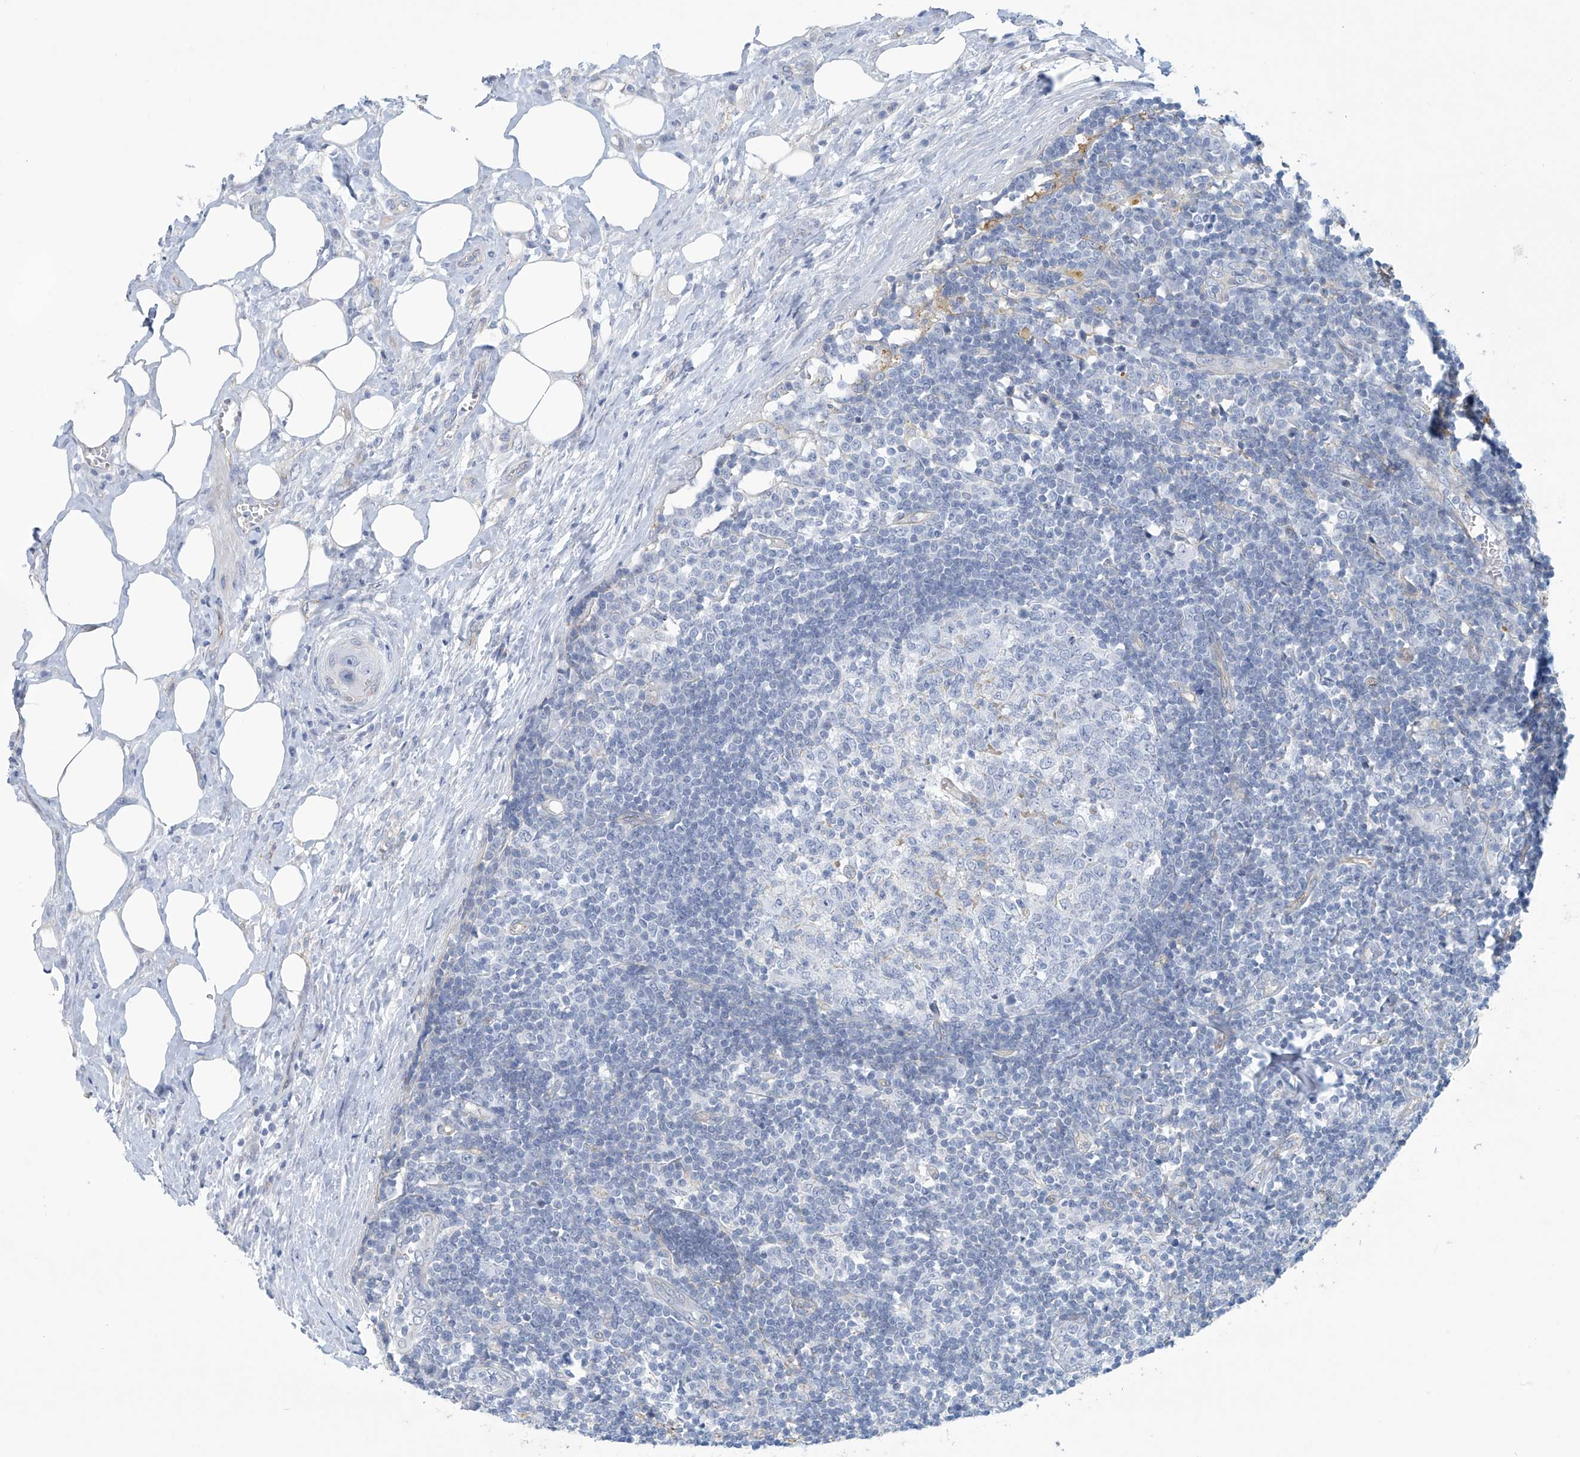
{"staining": {"intensity": "negative", "quantity": "none", "location": "none"}, "tissue": "lymph node", "cell_type": "Germinal center cells", "image_type": "normal", "snomed": [{"axis": "morphology", "description": "Normal tissue, NOS"}, {"axis": "morphology", "description": "Squamous cell carcinoma, metastatic, NOS"}, {"axis": "topography", "description": "Lymph node"}], "caption": "Protein analysis of unremarkable lymph node shows no significant expression in germinal center cells.", "gene": "ABHD13", "patient": {"sex": "male", "age": 73}}